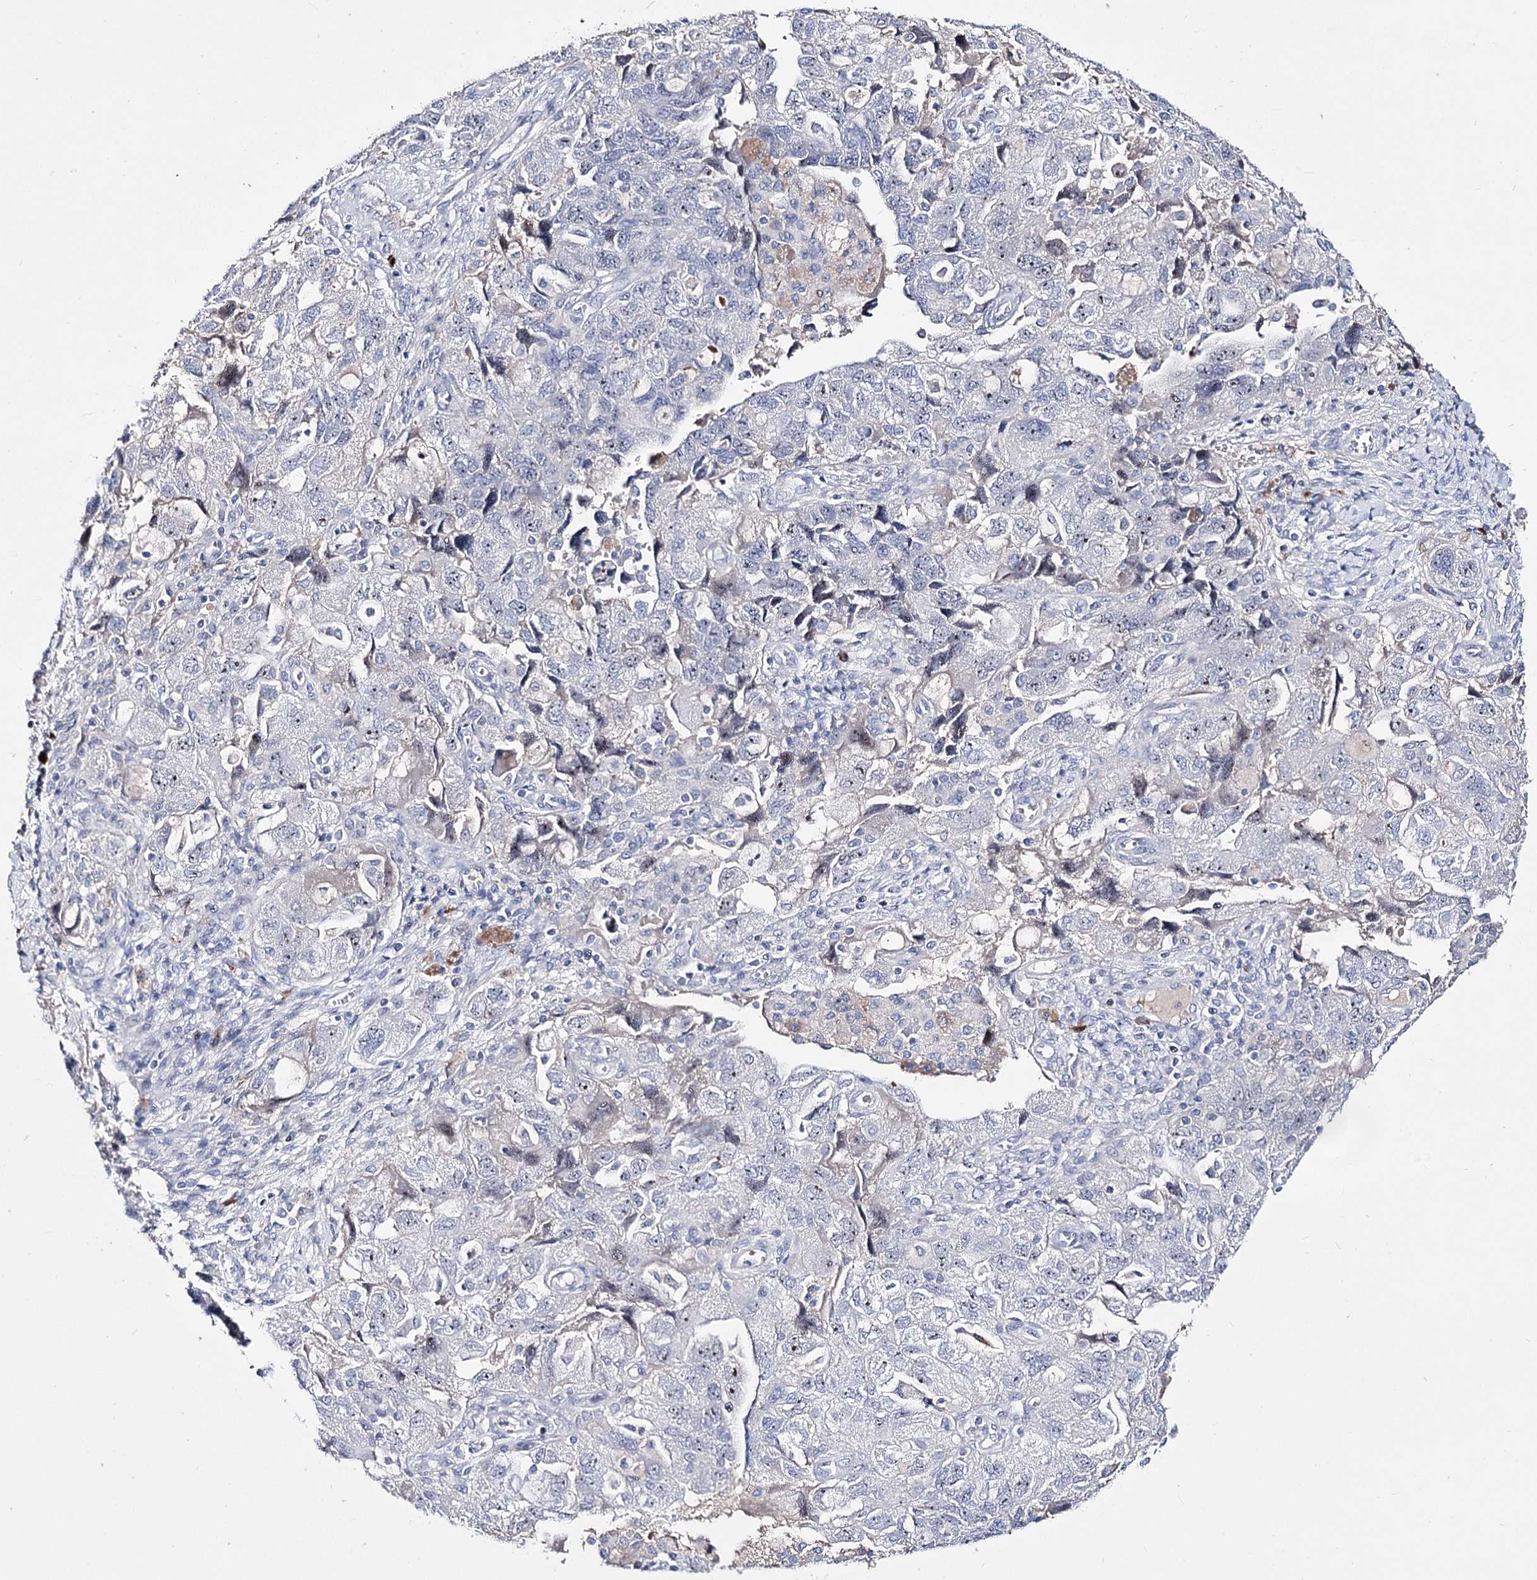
{"staining": {"intensity": "negative", "quantity": "none", "location": "none"}, "tissue": "ovarian cancer", "cell_type": "Tumor cells", "image_type": "cancer", "snomed": [{"axis": "morphology", "description": "Carcinoma, NOS"}, {"axis": "morphology", "description": "Cystadenocarcinoma, serous, NOS"}, {"axis": "topography", "description": "Ovary"}], "caption": "Image shows no protein positivity in tumor cells of ovarian cancer (serous cystadenocarcinoma) tissue. (DAB IHC, high magnification).", "gene": "PCGF5", "patient": {"sex": "female", "age": 69}}